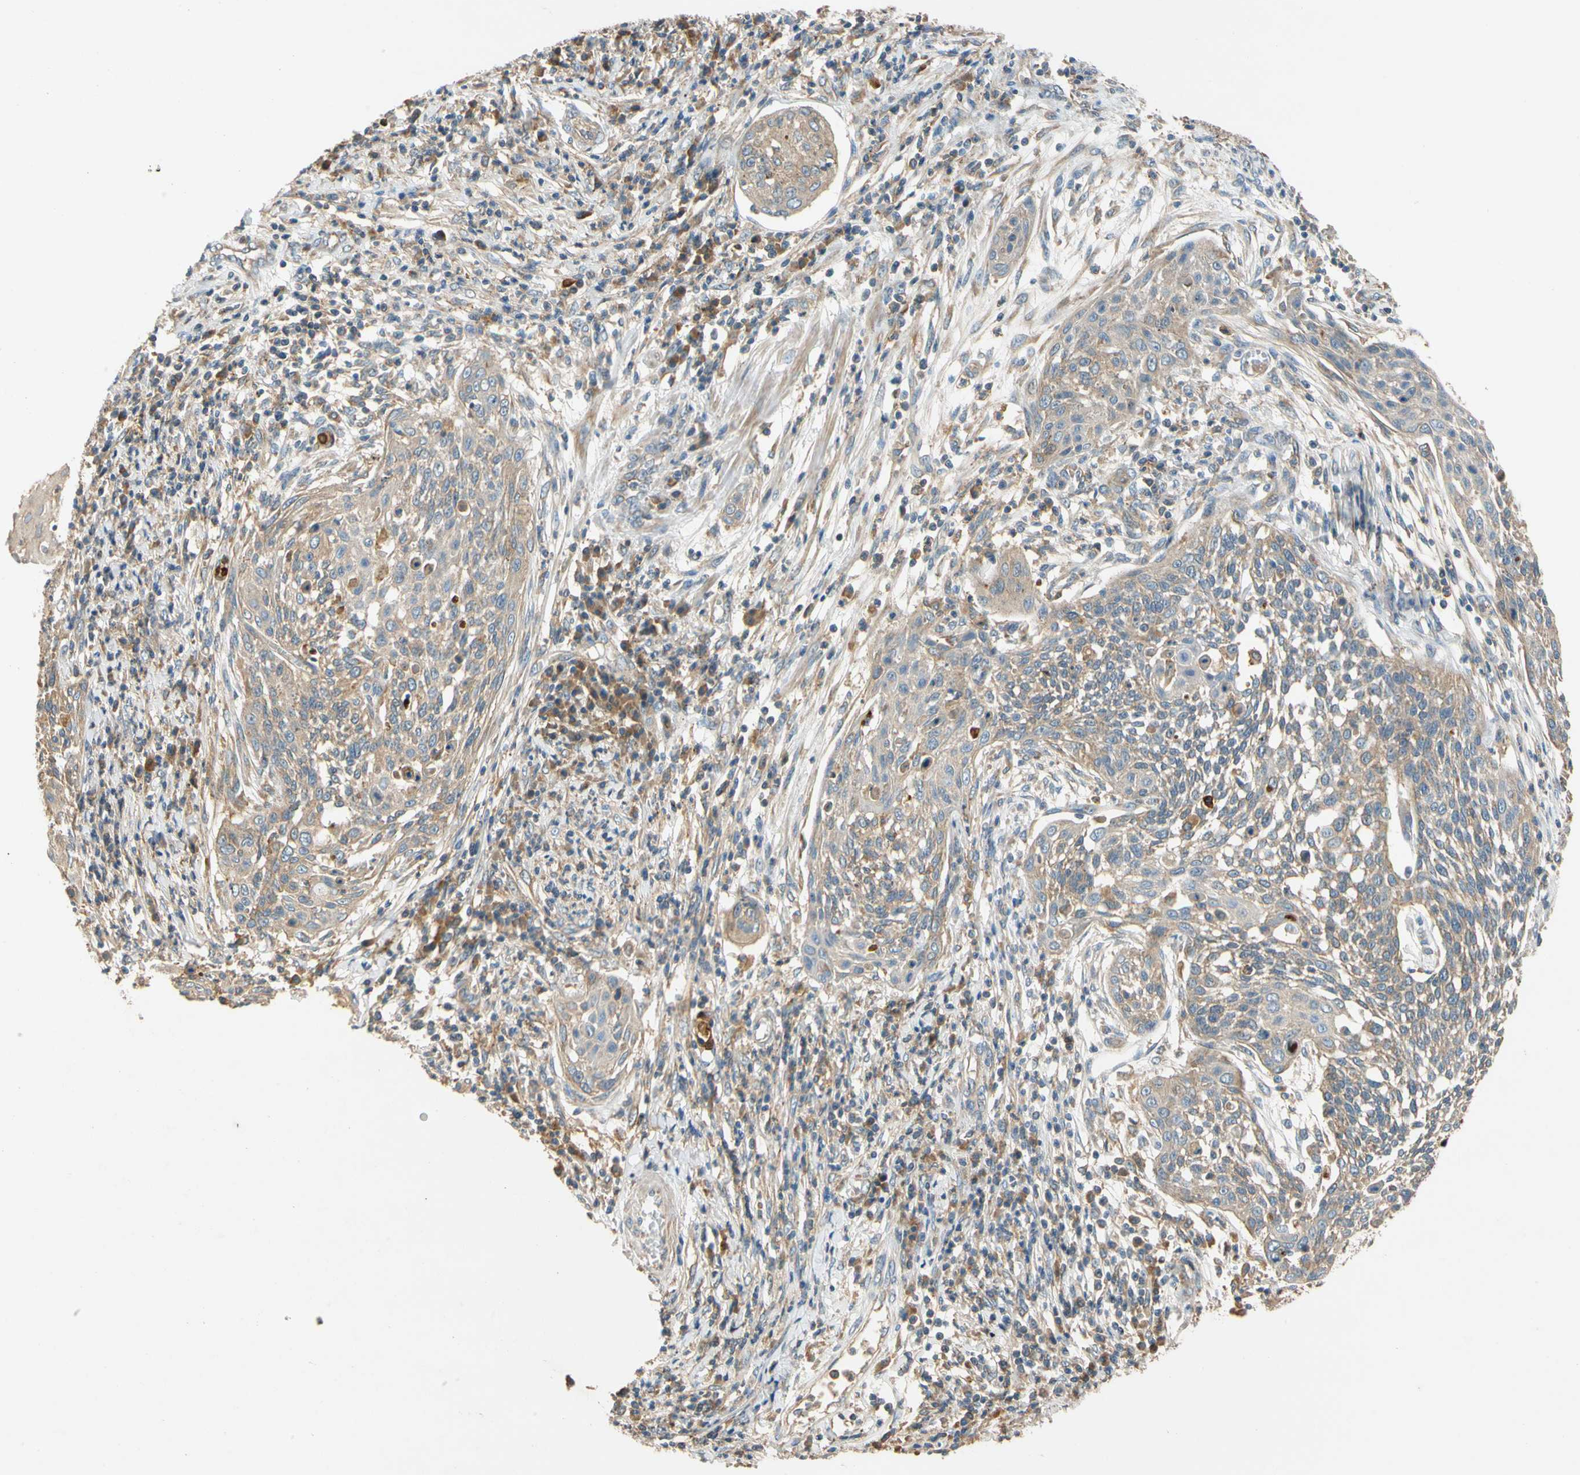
{"staining": {"intensity": "weak", "quantity": ">75%", "location": "cytoplasmic/membranous"}, "tissue": "cervical cancer", "cell_type": "Tumor cells", "image_type": "cancer", "snomed": [{"axis": "morphology", "description": "Squamous cell carcinoma, NOS"}, {"axis": "topography", "description": "Cervix"}], "caption": "Immunohistochemical staining of human squamous cell carcinoma (cervical) exhibits weak cytoplasmic/membranous protein staining in about >75% of tumor cells.", "gene": "USP46", "patient": {"sex": "female", "age": 34}}